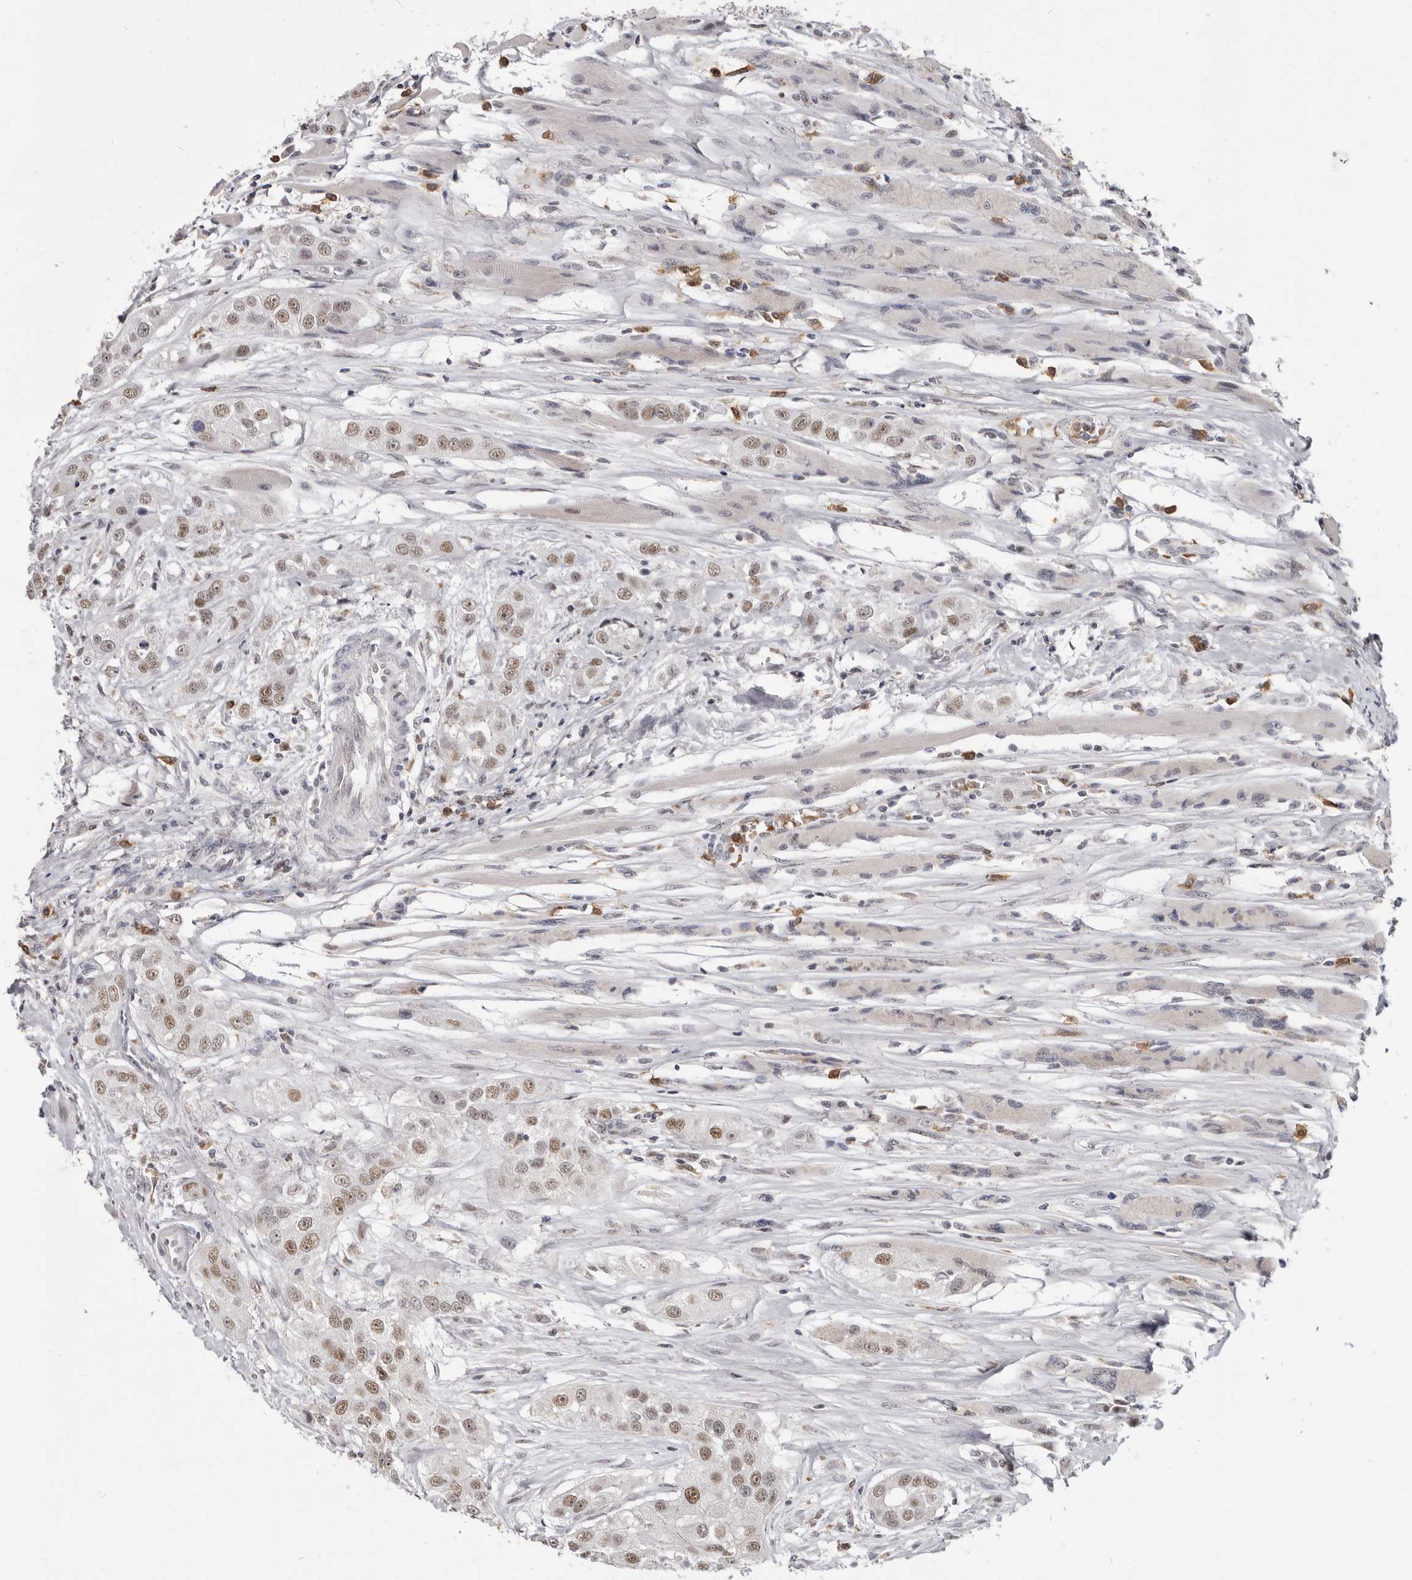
{"staining": {"intensity": "moderate", "quantity": ">75%", "location": "nuclear"}, "tissue": "head and neck cancer", "cell_type": "Tumor cells", "image_type": "cancer", "snomed": [{"axis": "morphology", "description": "Normal tissue, NOS"}, {"axis": "morphology", "description": "Squamous cell carcinoma, NOS"}, {"axis": "topography", "description": "Skeletal muscle"}, {"axis": "topography", "description": "Head-Neck"}], "caption": "A histopathology image of squamous cell carcinoma (head and neck) stained for a protein displays moderate nuclear brown staining in tumor cells.", "gene": "CGN", "patient": {"sex": "male", "age": 51}}